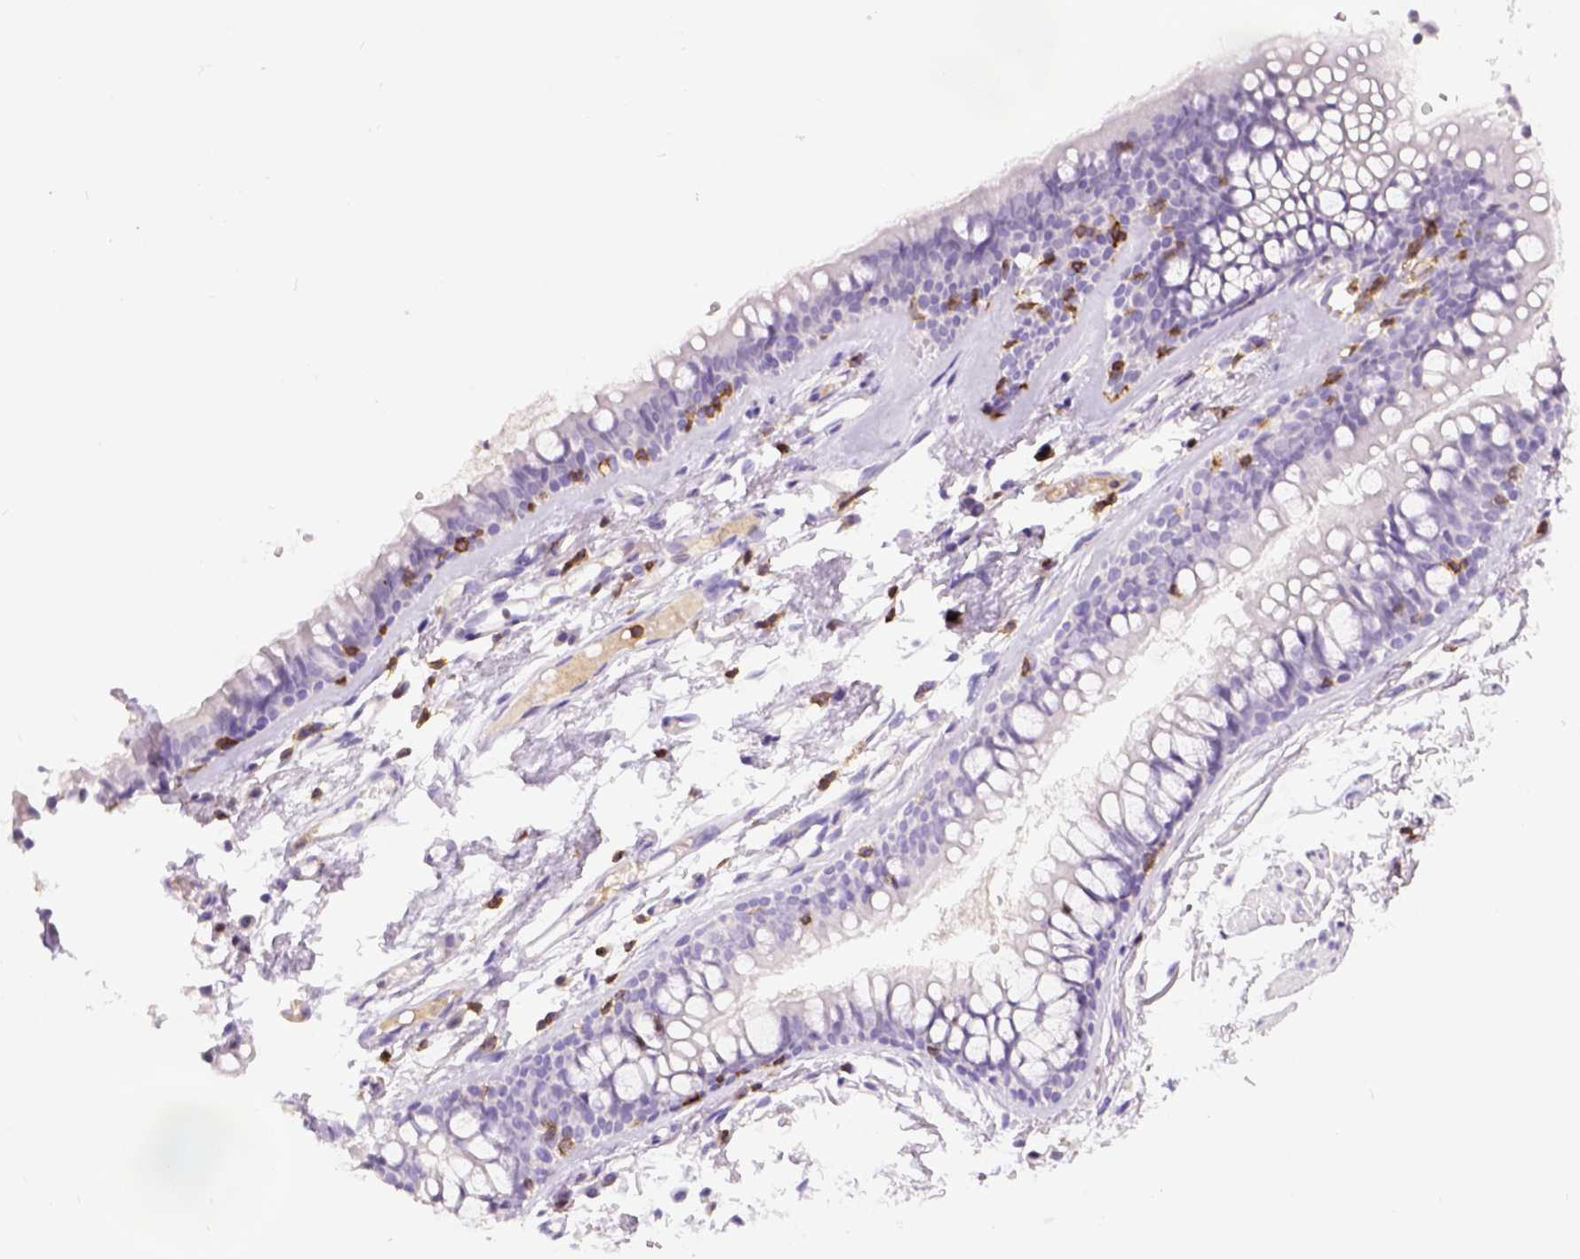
{"staining": {"intensity": "negative", "quantity": "none", "location": "none"}, "tissue": "soft tissue", "cell_type": "Fibroblasts", "image_type": "normal", "snomed": [{"axis": "morphology", "description": "Normal tissue, NOS"}, {"axis": "topography", "description": "Cartilage tissue"}, {"axis": "topography", "description": "Bronchus"}], "caption": "Immunohistochemical staining of unremarkable human soft tissue exhibits no significant staining in fibroblasts. The staining was performed using DAB (3,3'-diaminobenzidine) to visualize the protein expression in brown, while the nuclei were stained in blue with hematoxylin (Magnification: 20x).", "gene": "CD3E", "patient": {"sex": "female", "age": 79}}